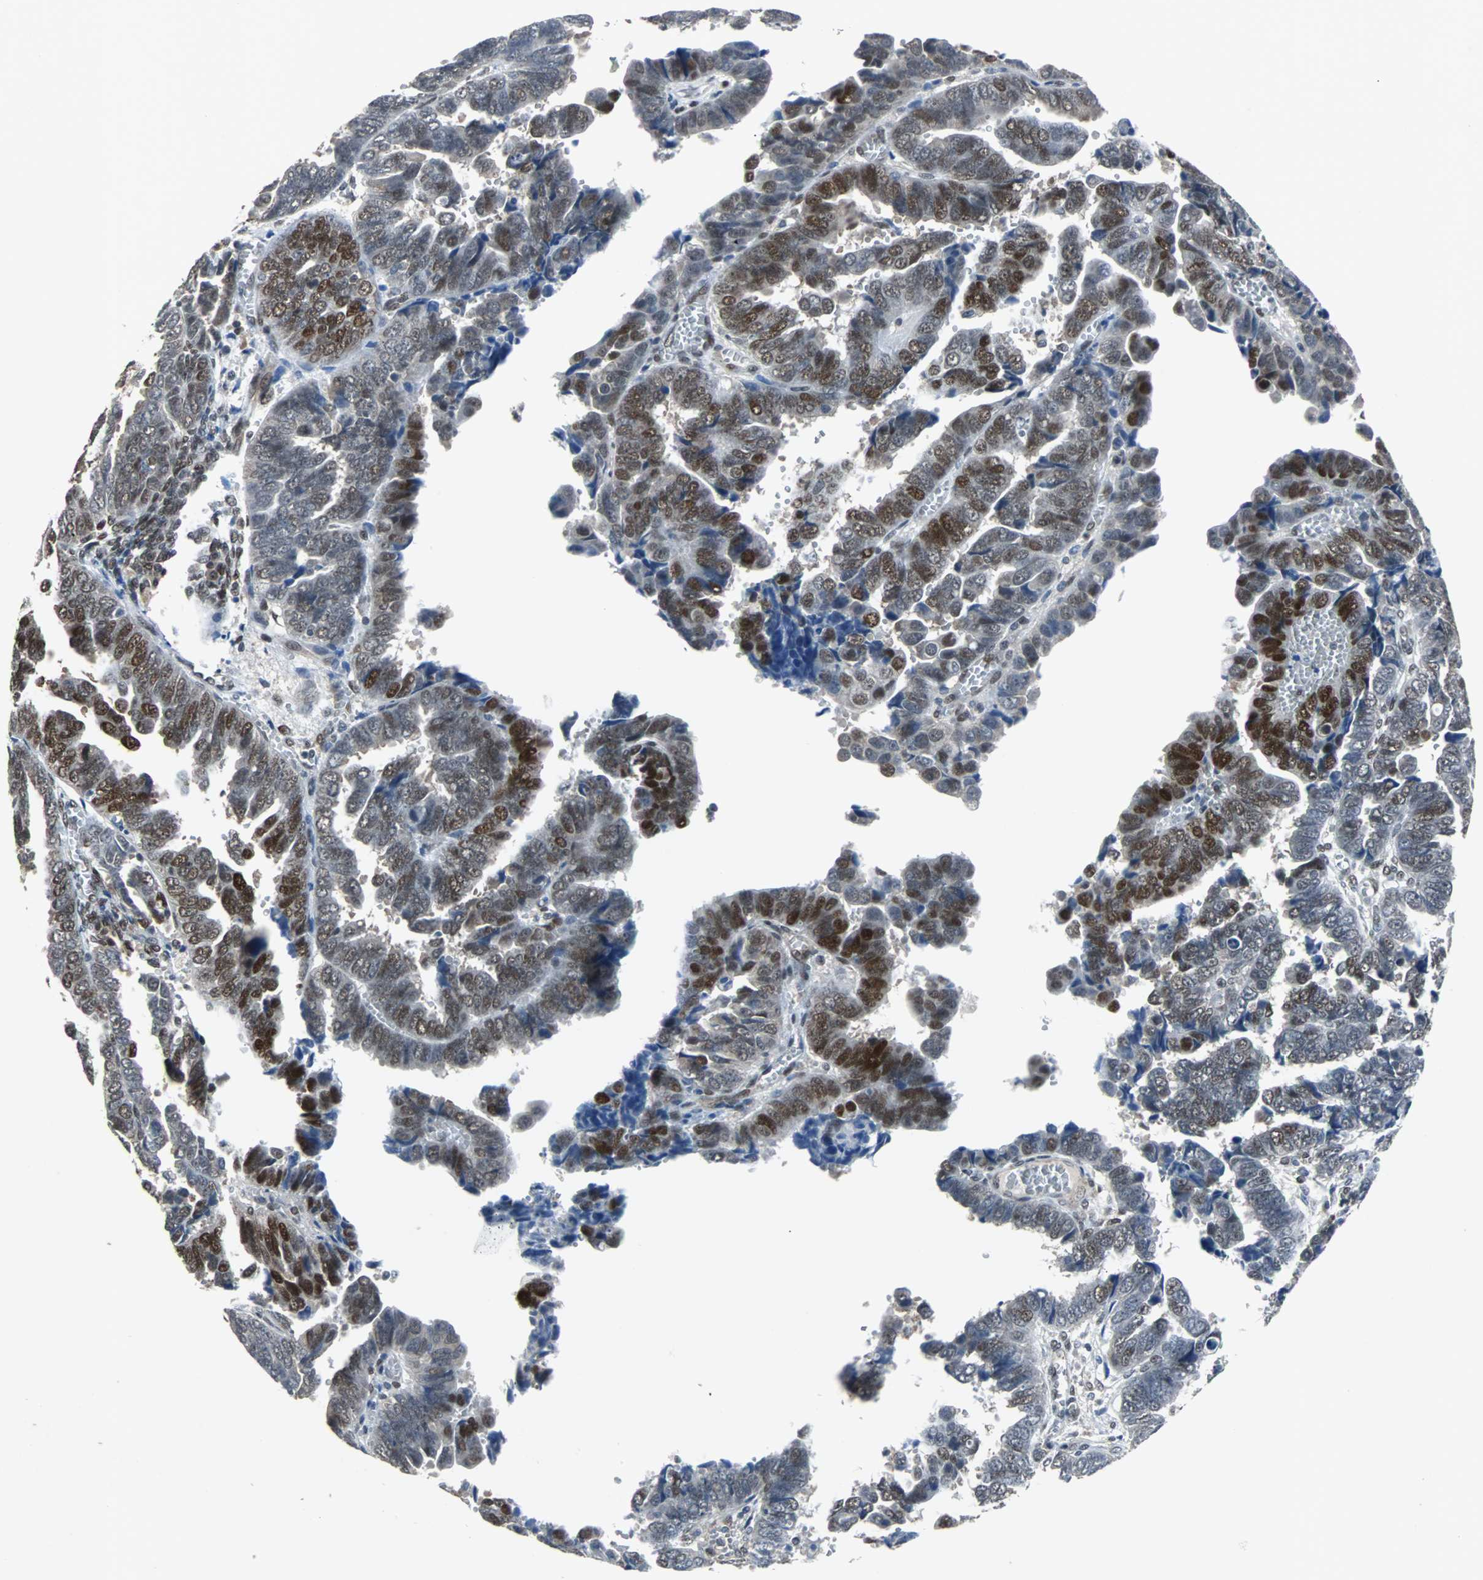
{"staining": {"intensity": "strong", "quantity": "25%-75%", "location": "nuclear"}, "tissue": "endometrial cancer", "cell_type": "Tumor cells", "image_type": "cancer", "snomed": [{"axis": "morphology", "description": "Adenocarcinoma, NOS"}, {"axis": "topography", "description": "Endometrium"}], "caption": "Immunohistochemical staining of adenocarcinoma (endometrial) shows high levels of strong nuclear protein positivity in about 25%-75% of tumor cells. The protein of interest is shown in brown color, while the nuclei are stained blue.", "gene": "ZHX2", "patient": {"sex": "female", "age": 75}}